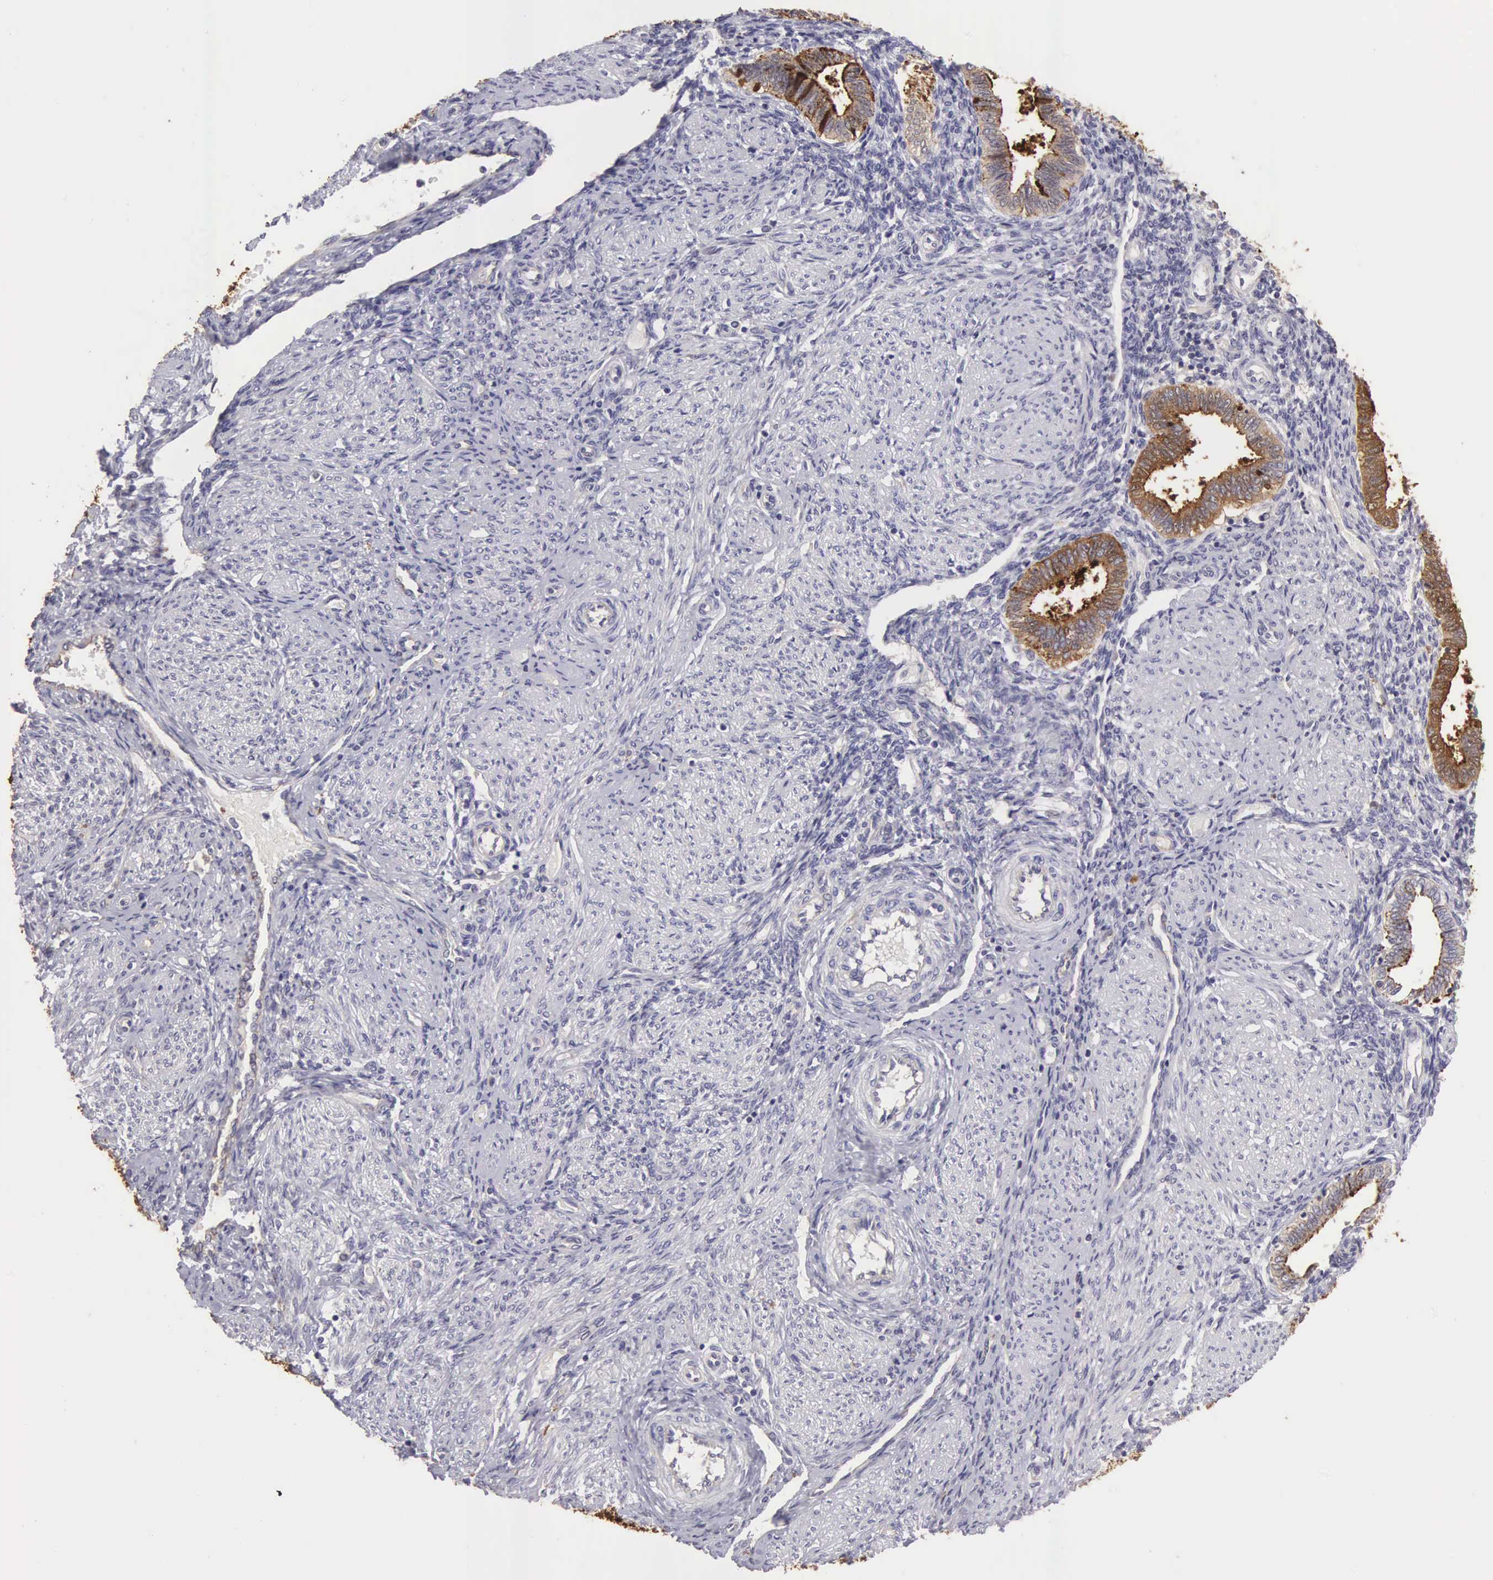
{"staining": {"intensity": "strong", "quantity": ">75%", "location": "cytoplasmic/membranous"}, "tissue": "endometrium", "cell_type": "Glandular cells", "image_type": "normal", "snomed": [{"axis": "morphology", "description": "Normal tissue, NOS"}, {"axis": "topography", "description": "Endometrium"}], "caption": "Immunohistochemistry (IHC) of unremarkable endometrium displays high levels of strong cytoplasmic/membranous staining in about >75% of glandular cells.", "gene": "CLU", "patient": {"sex": "female", "age": 36}}